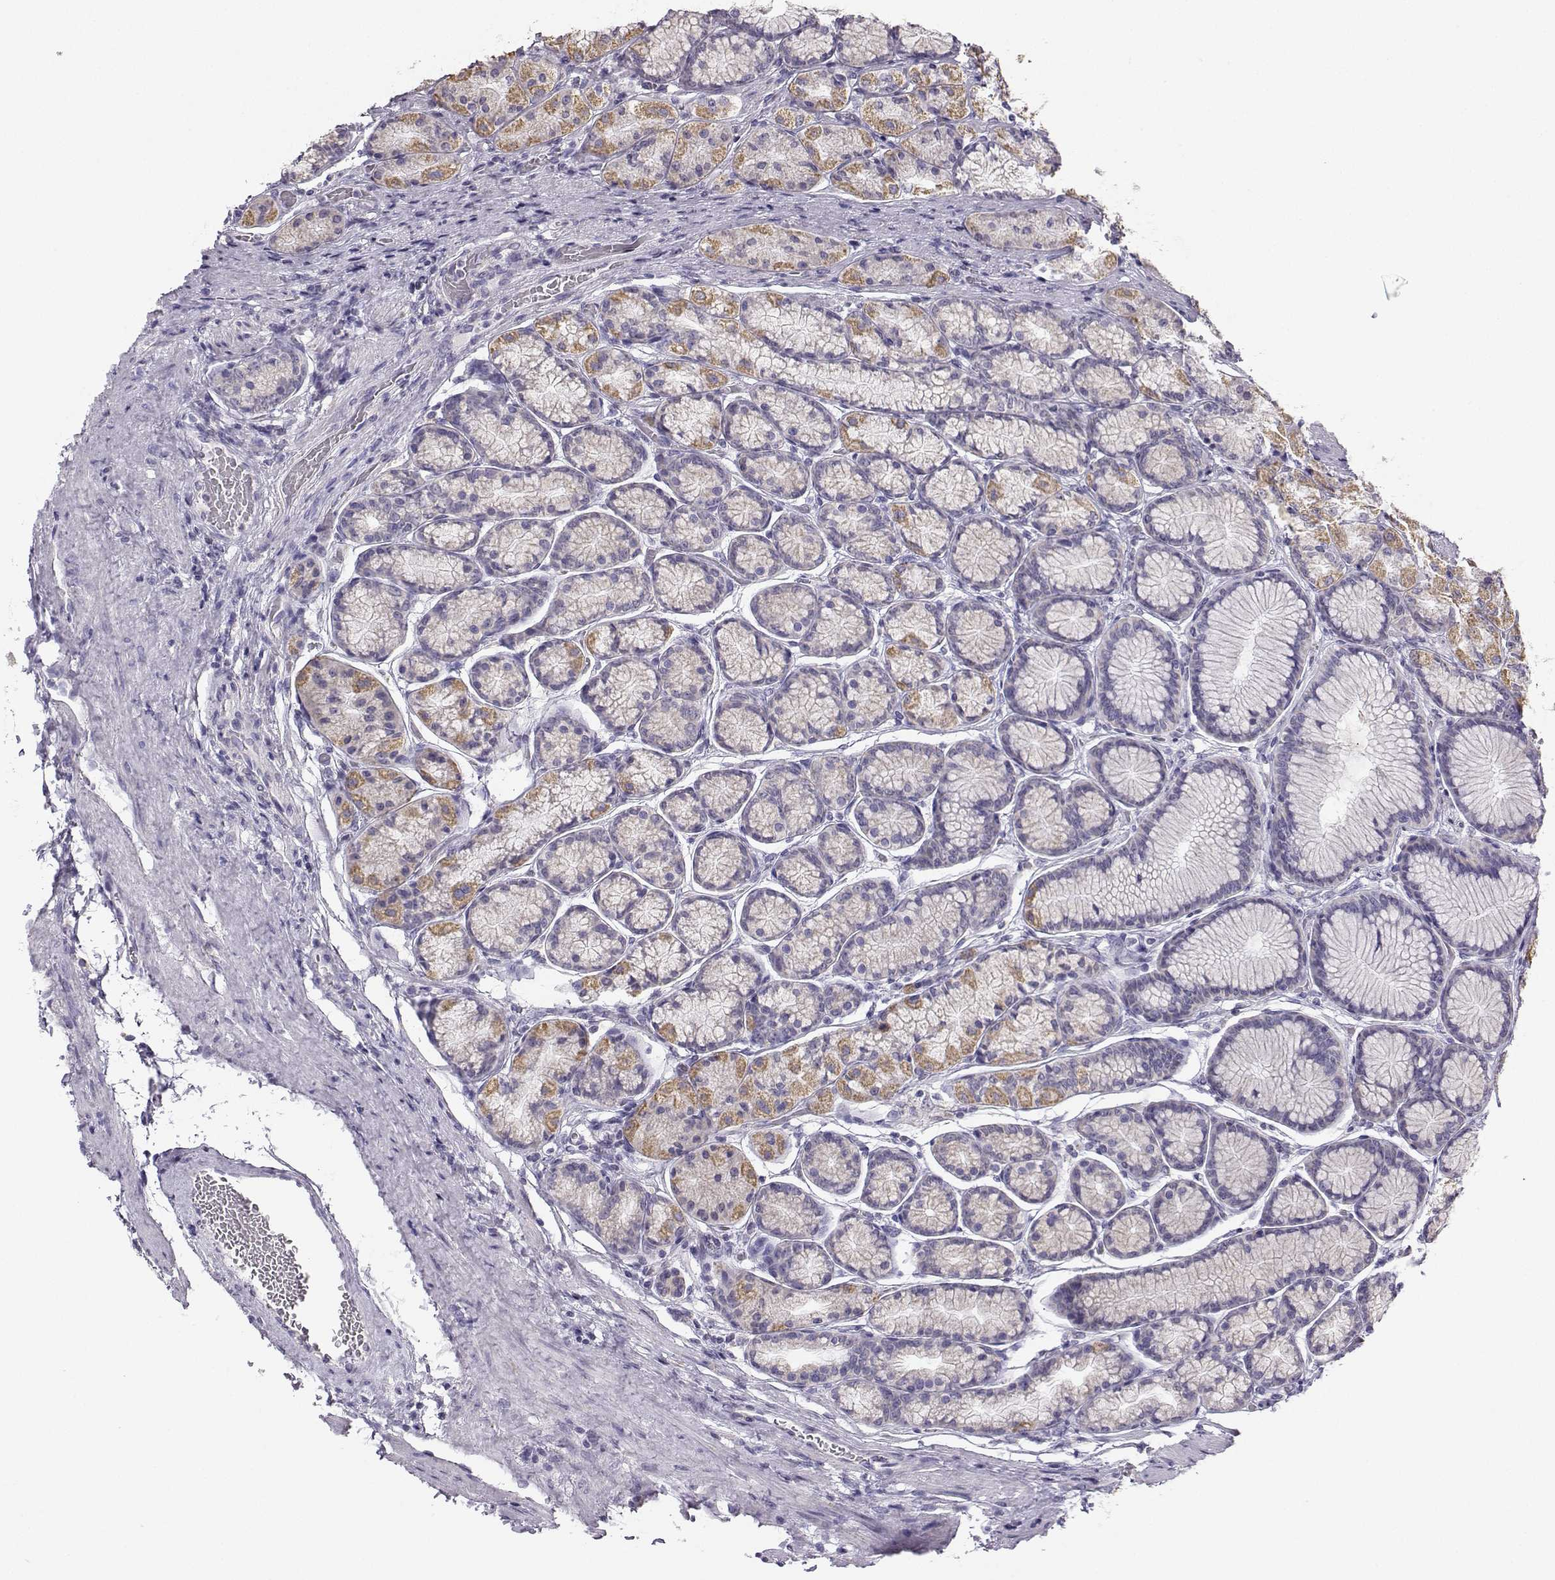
{"staining": {"intensity": "moderate", "quantity": "<25%", "location": "cytoplasmic/membranous"}, "tissue": "stomach", "cell_type": "Glandular cells", "image_type": "normal", "snomed": [{"axis": "morphology", "description": "Normal tissue, NOS"}, {"axis": "morphology", "description": "Adenocarcinoma, NOS"}, {"axis": "morphology", "description": "Adenocarcinoma, High grade"}, {"axis": "topography", "description": "Stomach, upper"}, {"axis": "topography", "description": "Stomach"}], "caption": "DAB (3,3'-diaminobenzidine) immunohistochemical staining of unremarkable human stomach reveals moderate cytoplasmic/membranous protein staining in about <25% of glandular cells.", "gene": "AVP", "patient": {"sex": "female", "age": 65}}